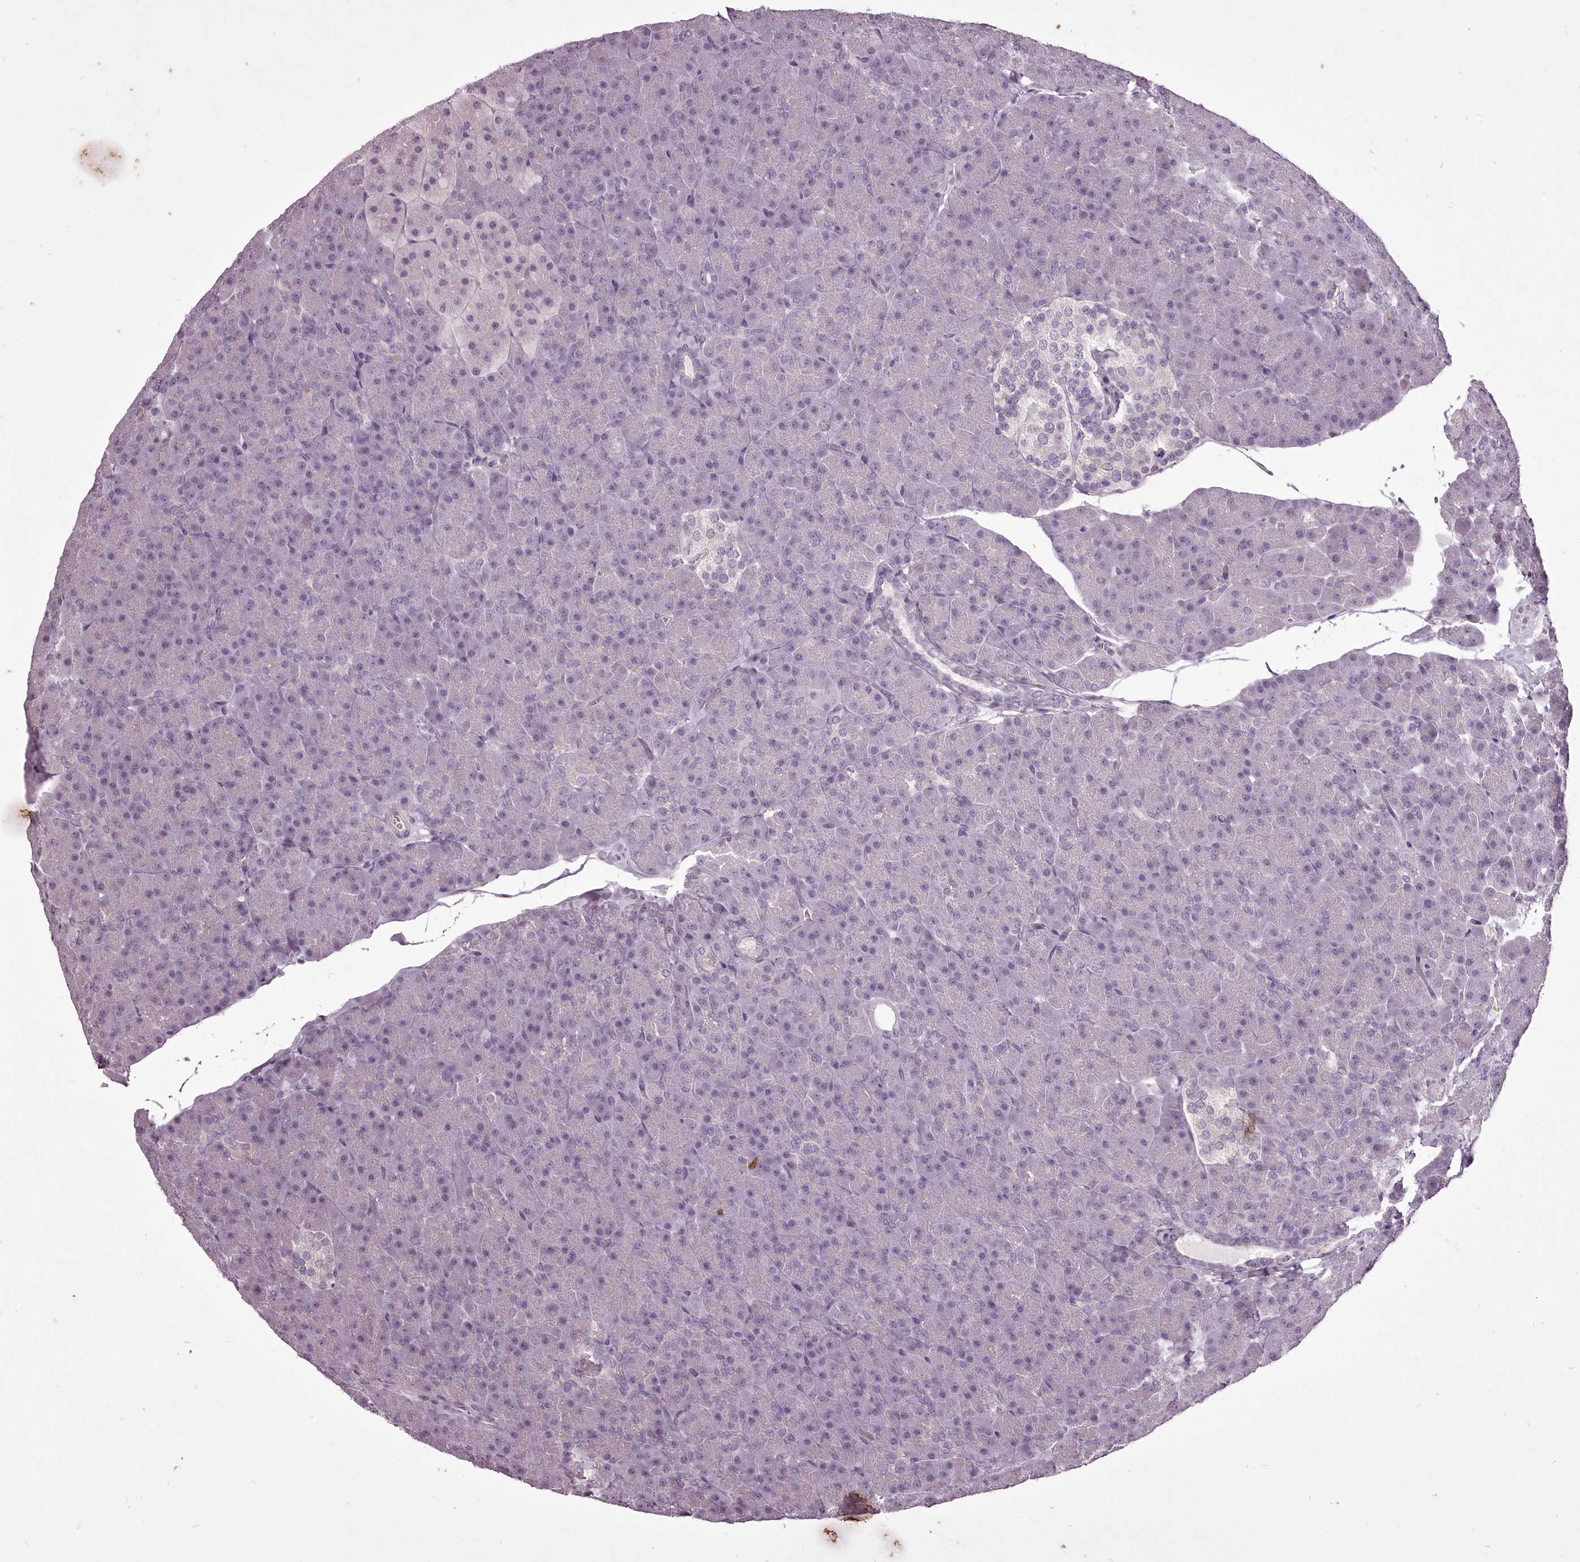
{"staining": {"intensity": "negative", "quantity": "none", "location": "none"}, "tissue": "pancreas", "cell_type": "Exocrine glandular cells", "image_type": "normal", "snomed": [{"axis": "morphology", "description": "Normal tissue, NOS"}, {"axis": "topography", "description": "Pancreas"}], "caption": "The histopathology image shows no staining of exocrine glandular cells in benign pancreas.", "gene": "C1orf56", "patient": {"sex": "male", "age": 36}}